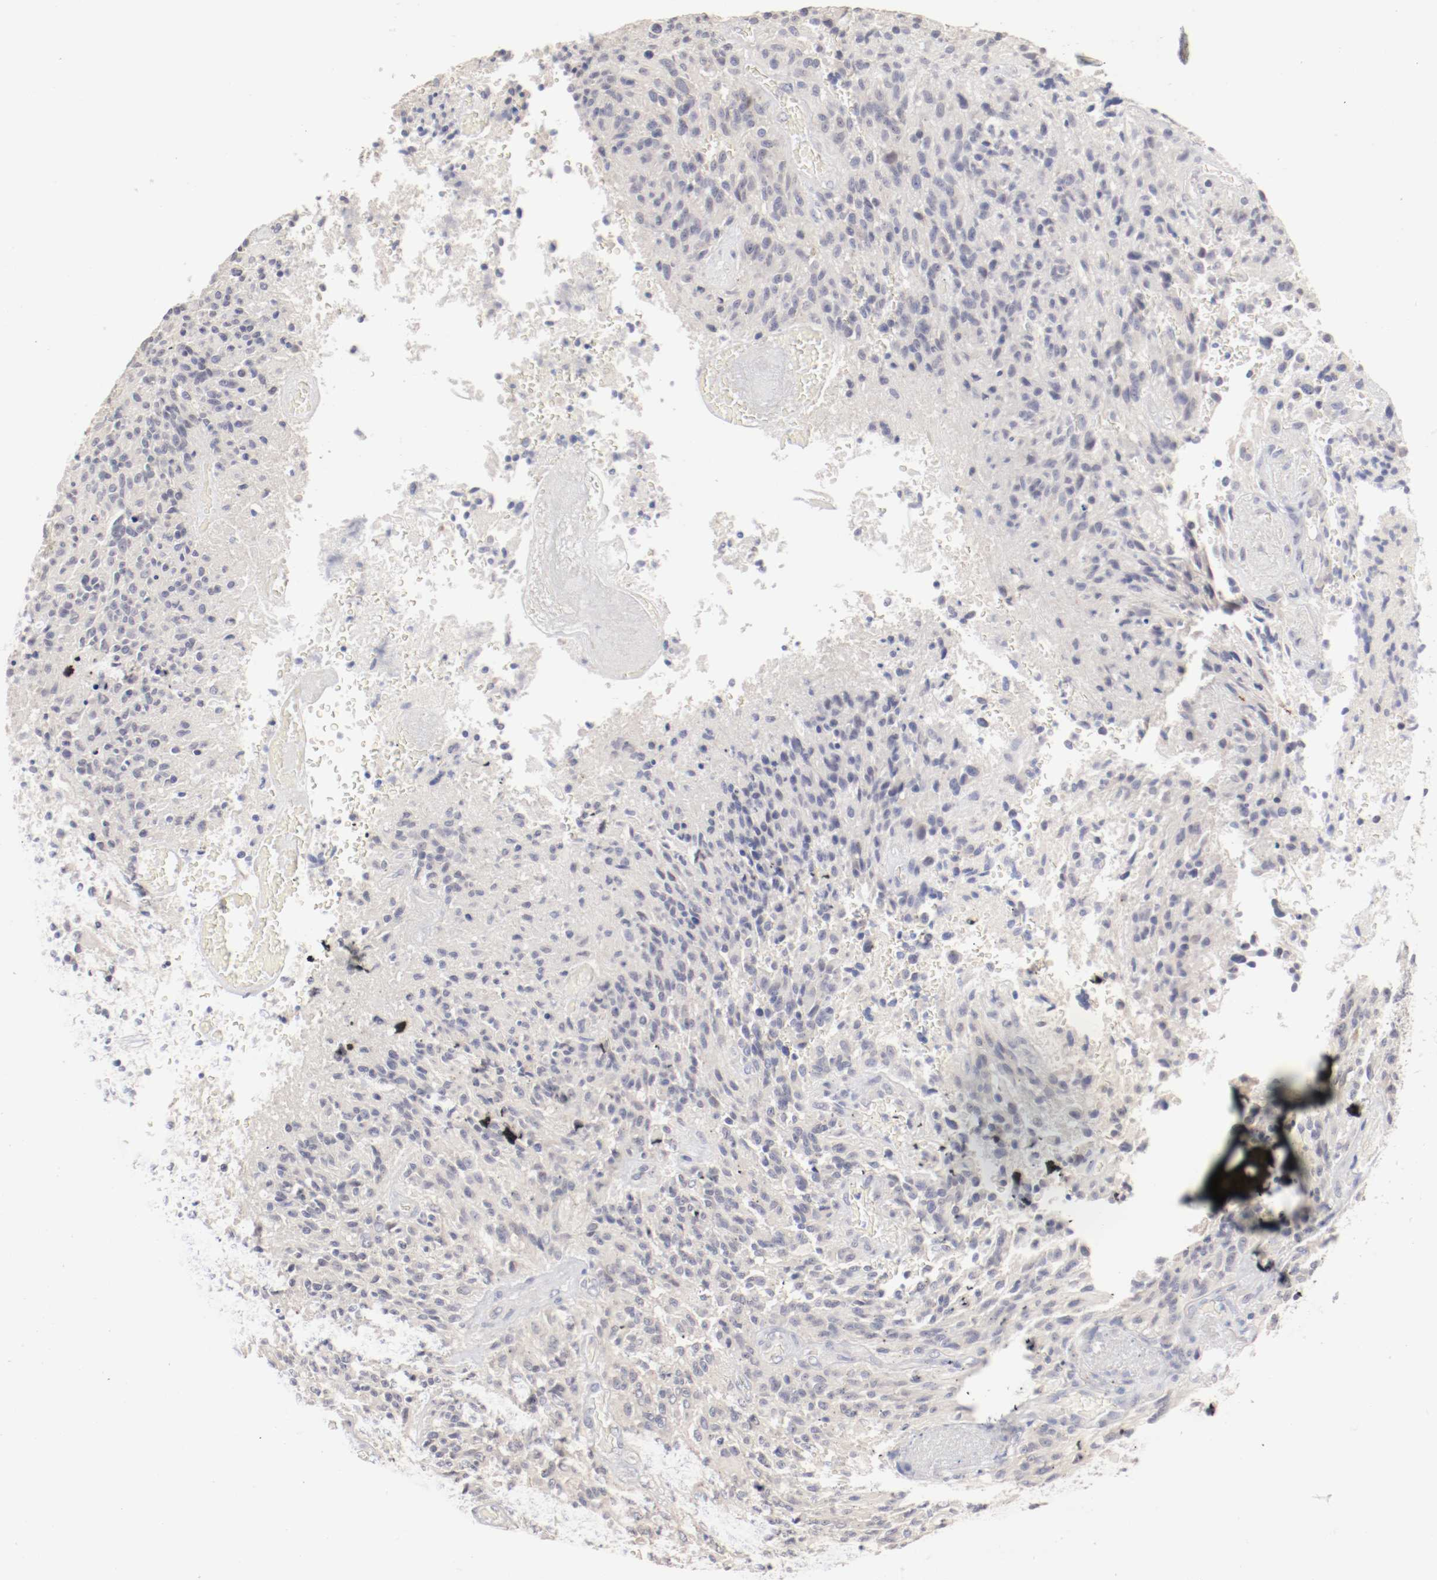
{"staining": {"intensity": "weak", "quantity": "25%-75%", "location": "cytoplasmic/membranous"}, "tissue": "glioma", "cell_type": "Tumor cells", "image_type": "cancer", "snomed": [{"axis": "morphology", "description": "Normal tissue, NOS"}, {"axis": "morphology", "description": "Glioma, malignant, High grade"}, {"axis": "topography", "description": "Cerebral cortex"}], "caption": "The micrograph exhibits staining of high-grade glioma (malignant), revealing weak cytoplasmic/membranous protein positivity (brown color) within tumor cells.", "gene": "DNAL4", "patient": {"sex": "male", "age": 56}}